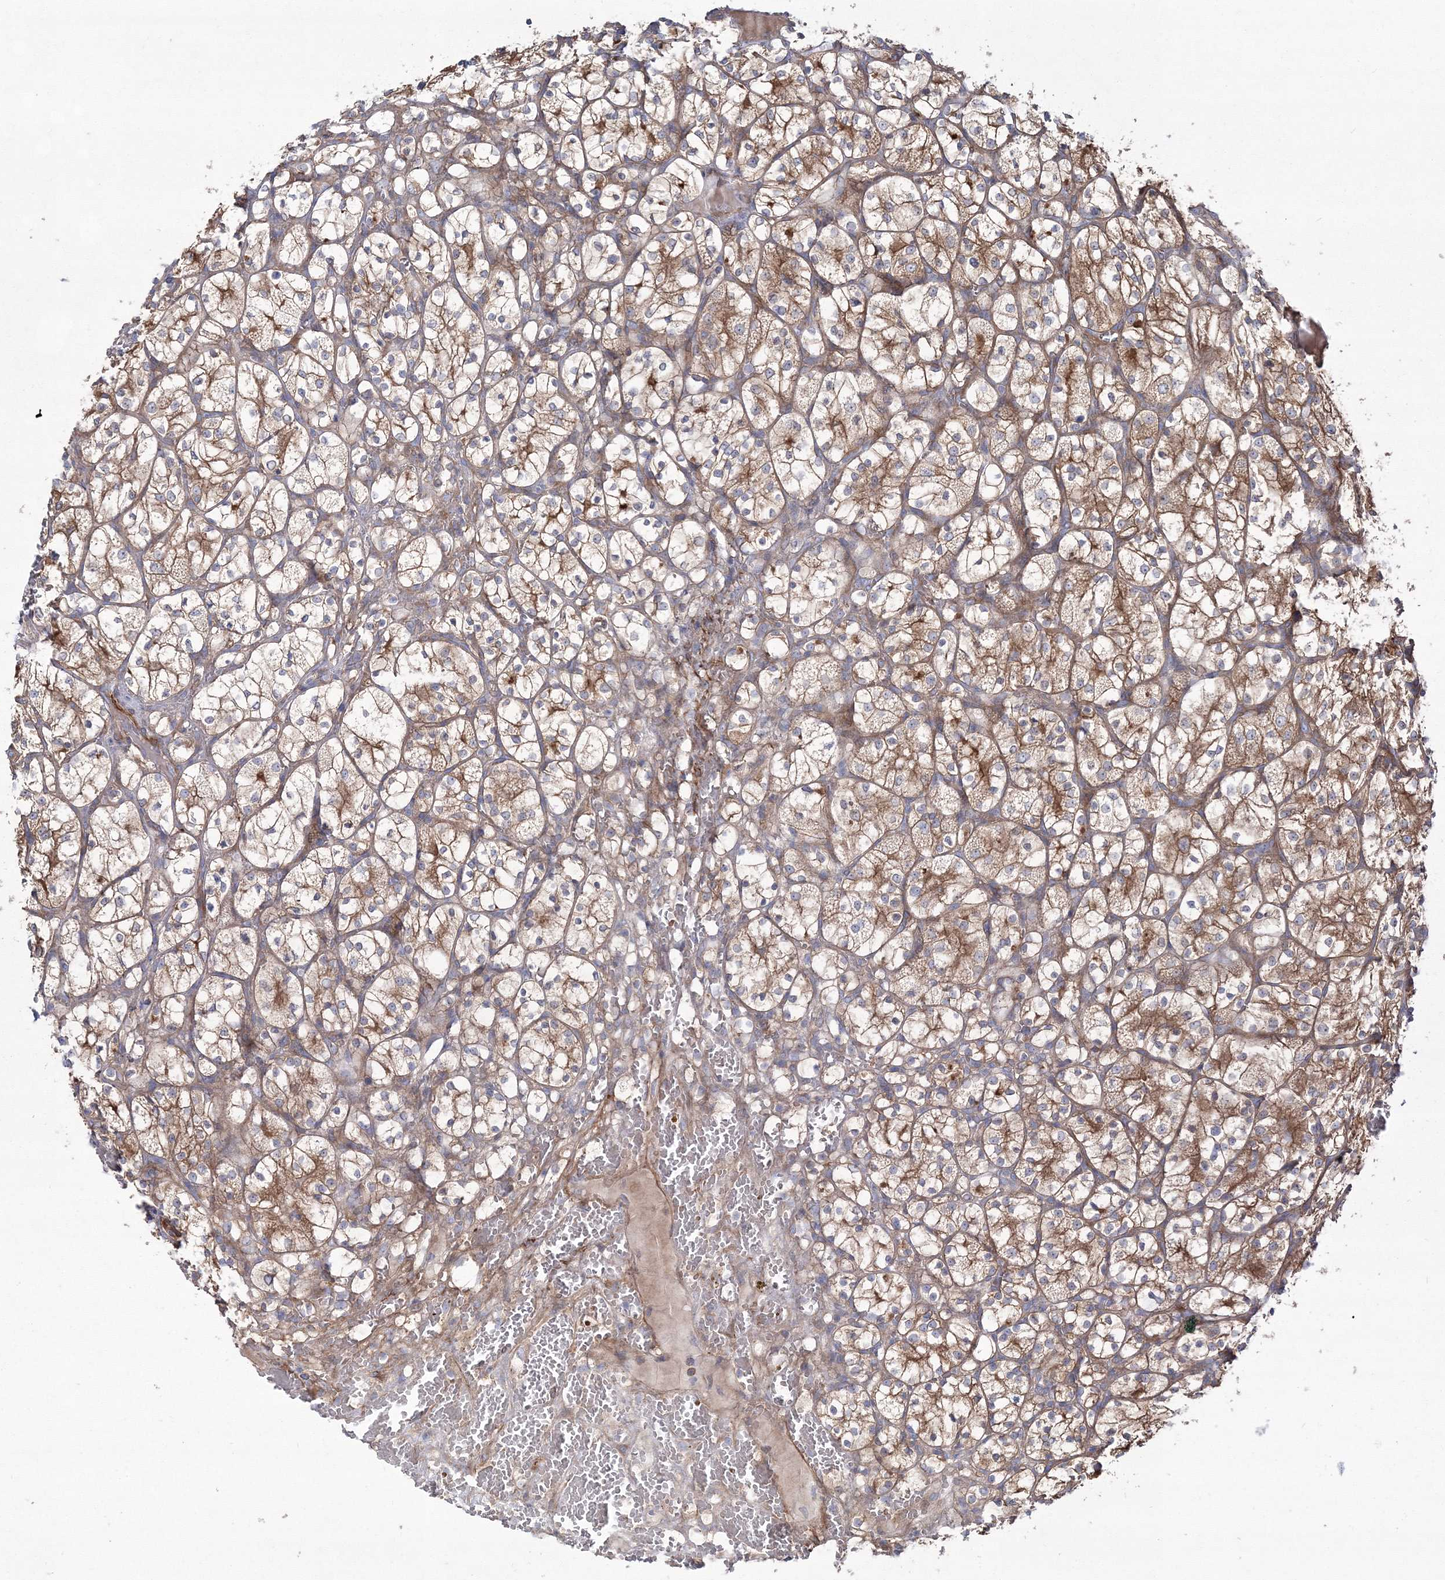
{"staining": {"intensity": "moderate", "quantity": "<25%", "location": "cytoplasmic/membranous"}, "tissue": "renal cancer", "cell_type": "Tumor cells", "image_type": "cancer", "snomed": [{"axis": "morphology", "description": "Adenocarcinoma, NOS"}, {"axis": "topography", "description": "Kidney"}], "caption": "Immunohistochemical staining of renal adenocarcinoma displays low levels of moderate cytoplasmic/membranous expression in about <25% of tumor cells. Immunohistochemistry stains the protein in brown and the nuclei are stained blue.", "gene": "ZSWIM6", "patient": {"sex": "female", "age": 69}}